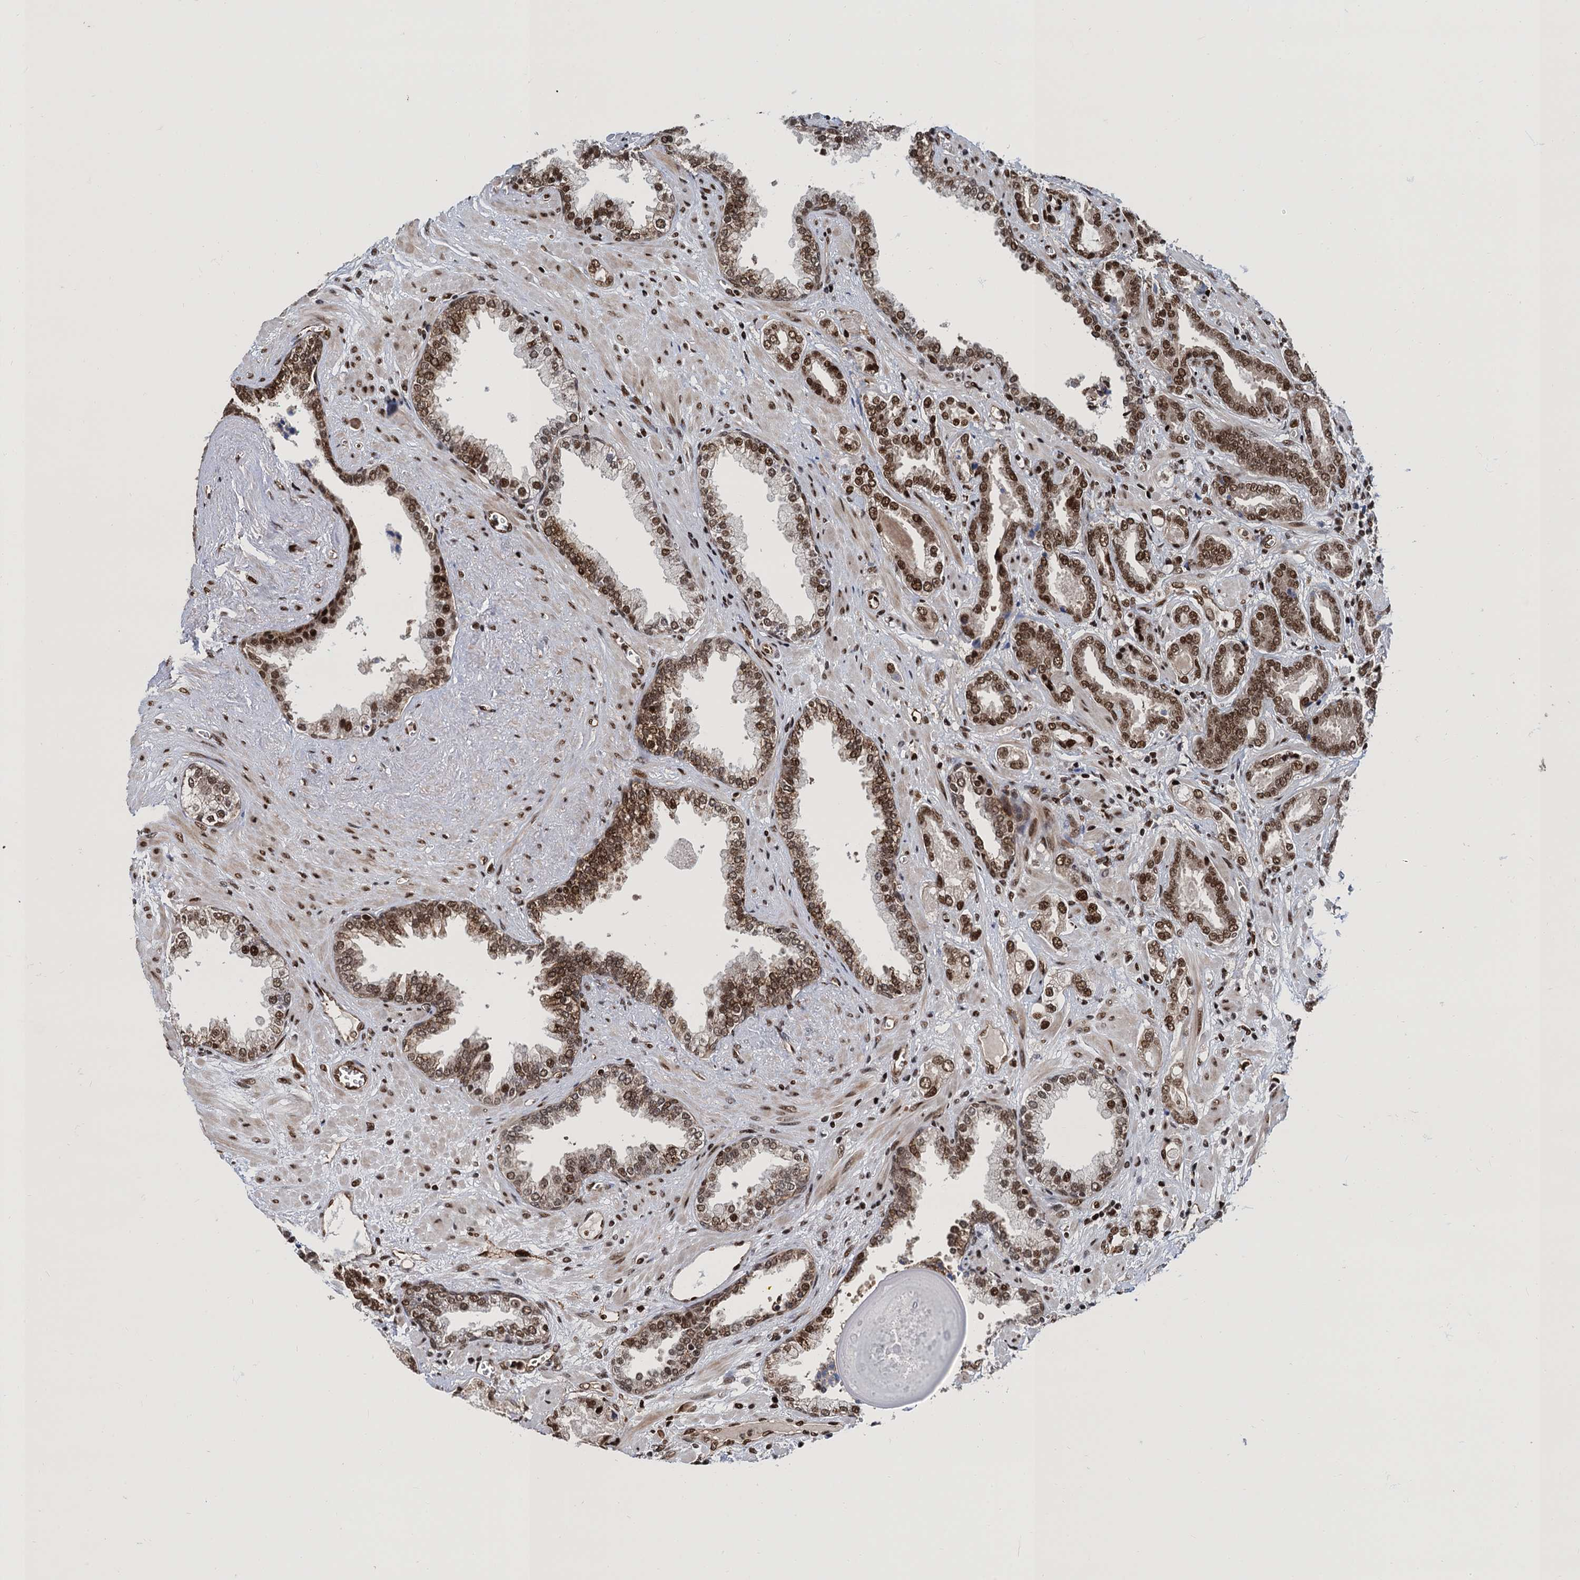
{"staining": {"intensity": "moderate", "quantity": ">75%", "location": "nuclear"}, "tissue": "prostate cancer", "cell_type": "Tumor cells", "image_type": "cancer", "snomed": [{"axis": "morphology", "description": "Adenocarcinoma, High grade"}, {"axis": "topography", "description": "Prostate and seminal vesicle, NOS"}], "caption": "Prostate cancer was stained to show a protein in brown. There is medium levels of moderate nuclear positivity in about >75% of tumor cells.", "gene": "PPP4R1", "patient": {"sex": "male", "age": 67}}